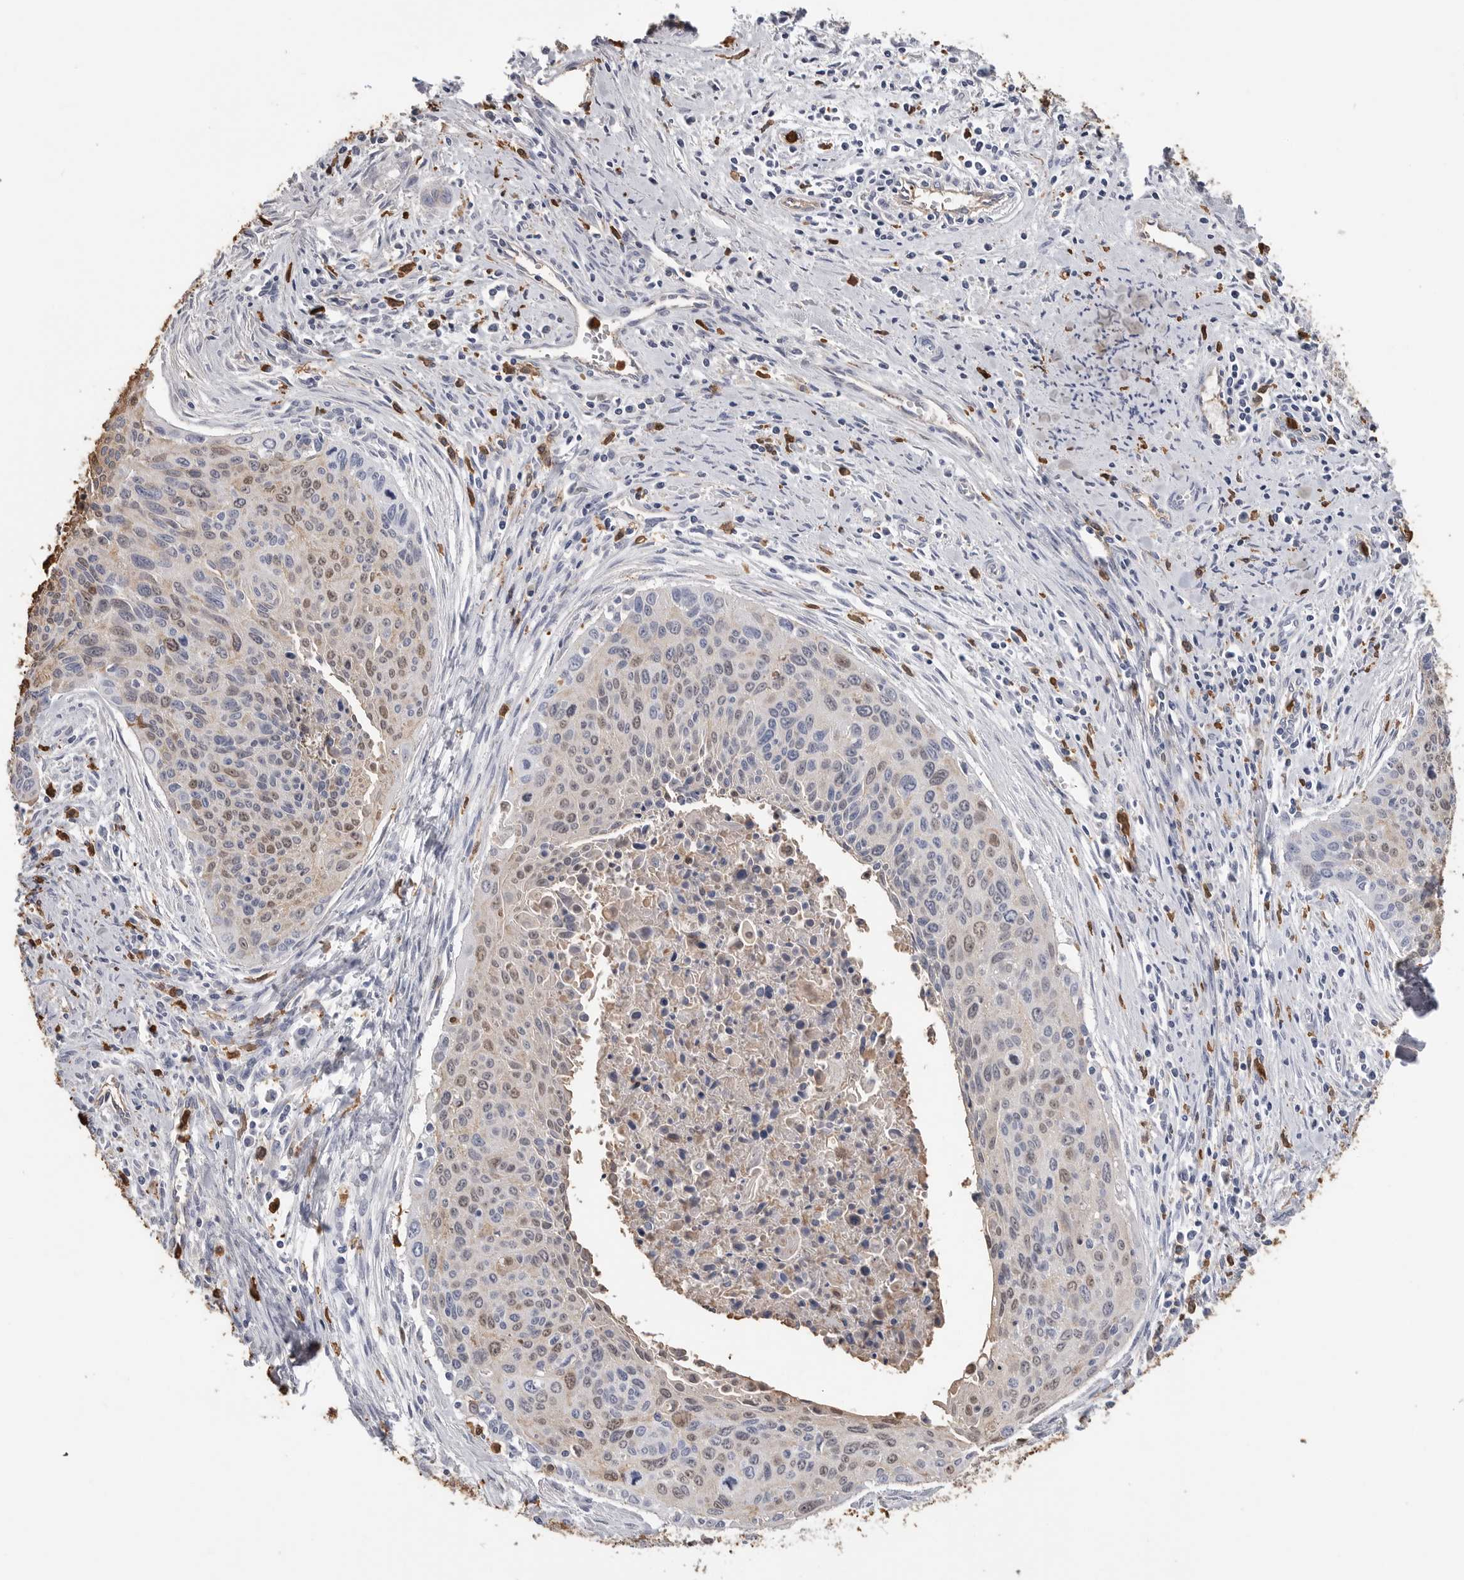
{"staining": {"intensity": "weak", "quantity": "<25%", "location": "nuclear"}, "tissue": "cervical cancer", "cell_type": "Tumor cells", "image_type": "cancer", "snomed": [{"axis": "morphology", "description": "Squamous cell carcinoma, NOS"}, {"axis": "topography", "description": "Cervix"}], "caption": "Tumor cells show no significant protein staining in cervical squamous cell carcinoma.", "gene": "CYB561D1", "patient": {"sex": "female", "age": 55}}